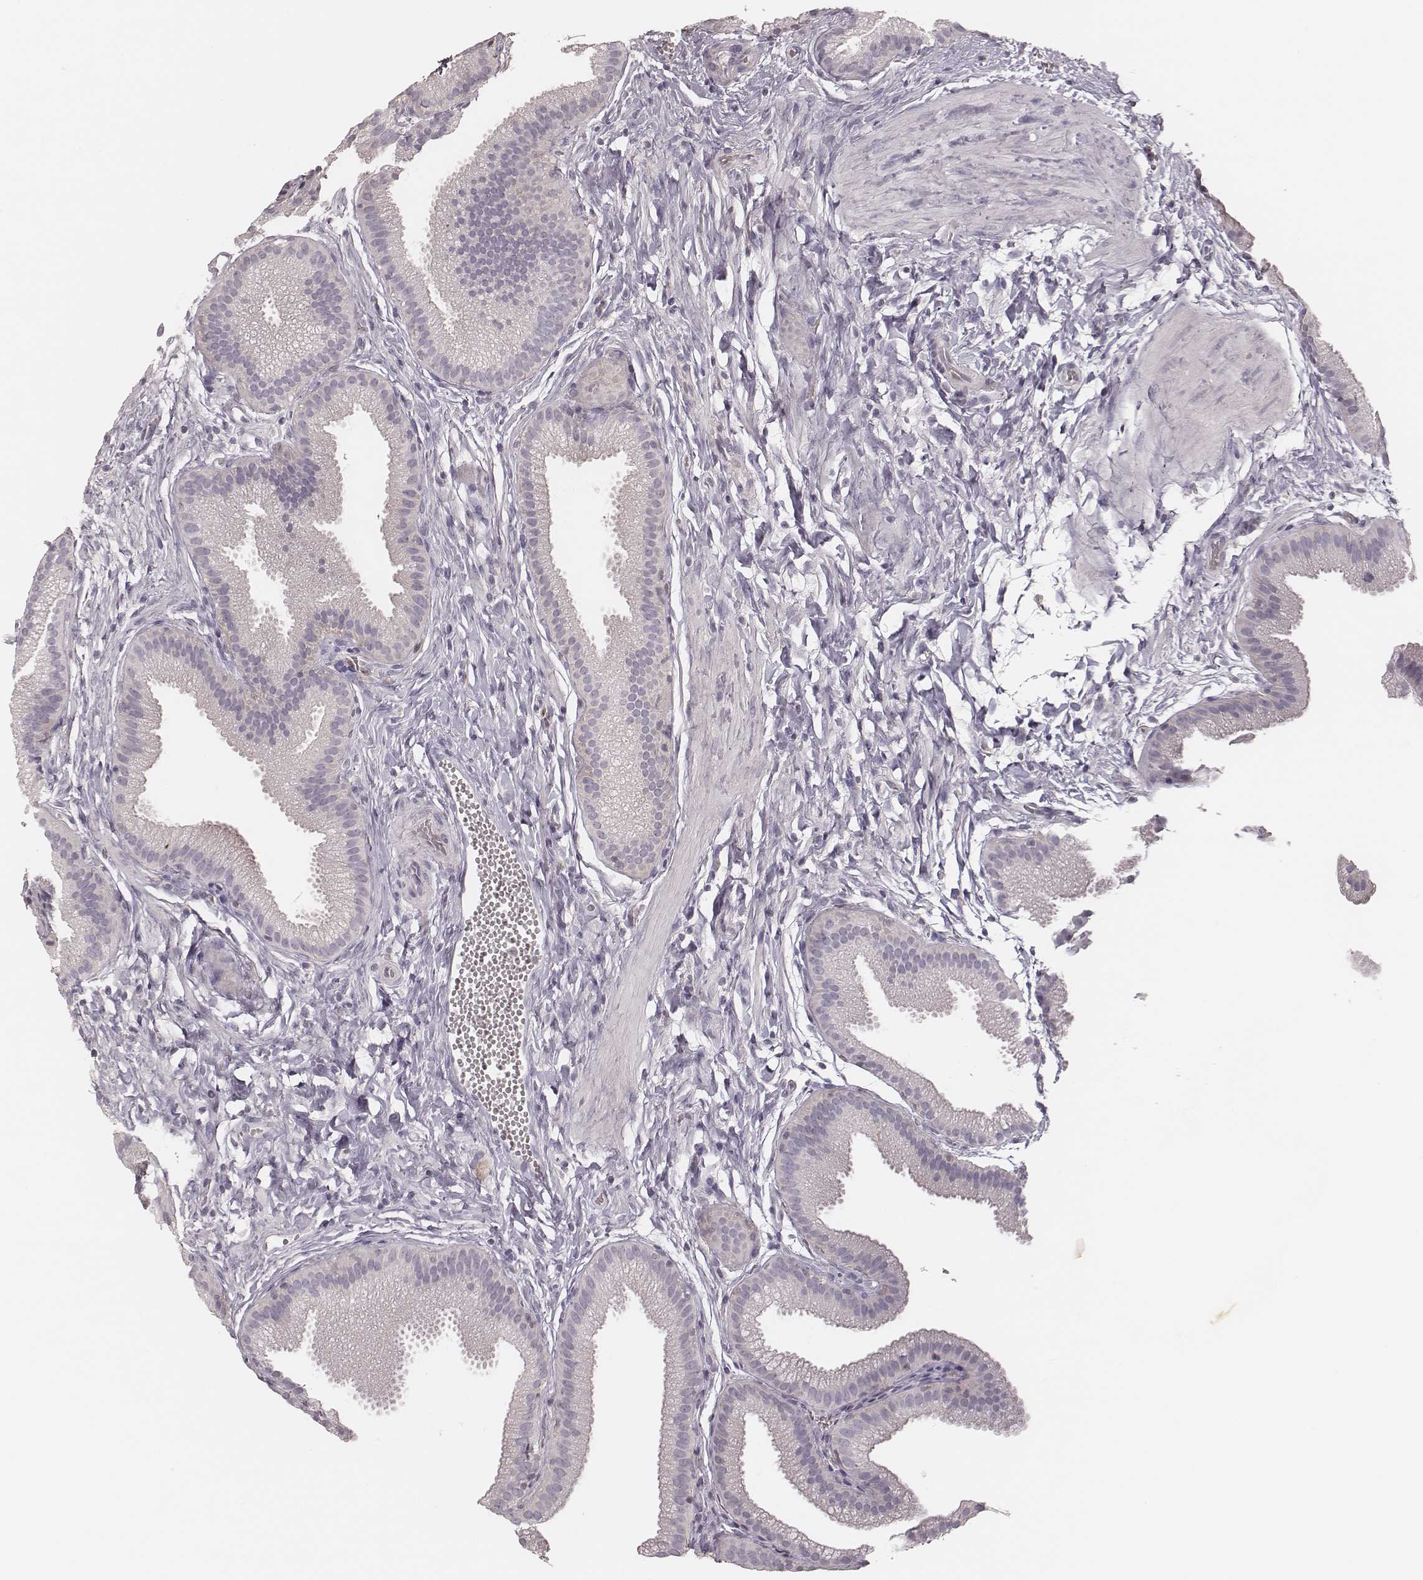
{"staining": {"intensity": "negative", "quantity": "none", "location": "none"}, "tissue": "gallbladder", "cell_type": "Glandular cells", "image_type": "normal", "snomed": [{"axis": "morphology", "description": "Normal tissue, NOS"}, {"axis": "topography", "description": "Gallbladder"}], "caption": "Immunohistochemical staining of benign gallbladder shows no significant staining in glandular cells. (Stains: DAB (3,3'-diaminobenzidine) immunohistochemistry with hematoxylin counter stain, Microscopy: brightfield microscopy at high magnification).", "gene": "MSX1", "patient": {"sex": "female", "age": 63}}